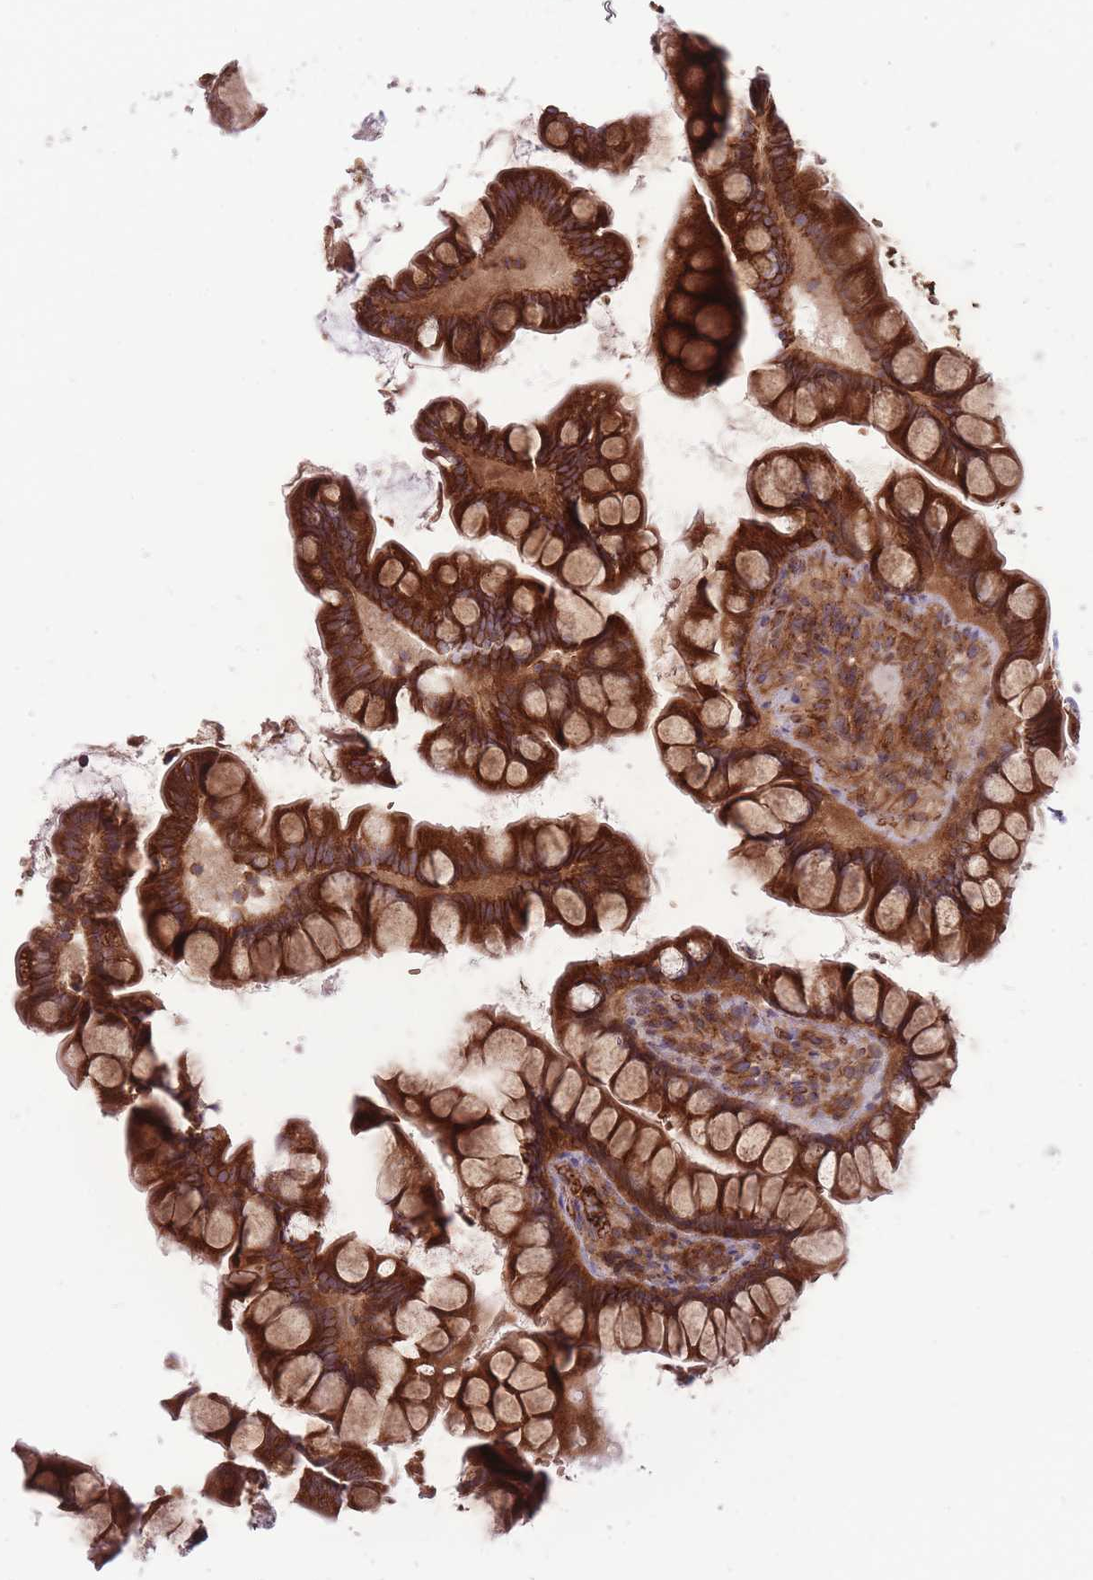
{"staining": {"intensity": "strong", "quantity": ">75%", "location": "cytoplasmic/membranous"}, "tissue": "small intestine", "cell_type": "Glandular cells", "image_type": "normal", "snomed": [{"axis": "morphology", "description": "Normal tissue, NOS"}, {"axis": "topography", "description": "Small intestine"}], "caption": "The micrograph demonstrates immunohistochemical staining of benign small intestine. There is strong cytoplasmic/membranous expression is identified in approximately >75% of glandular cells.", "gene": "ANKRD10", "patient": {"sex": "male", "age": 70}}